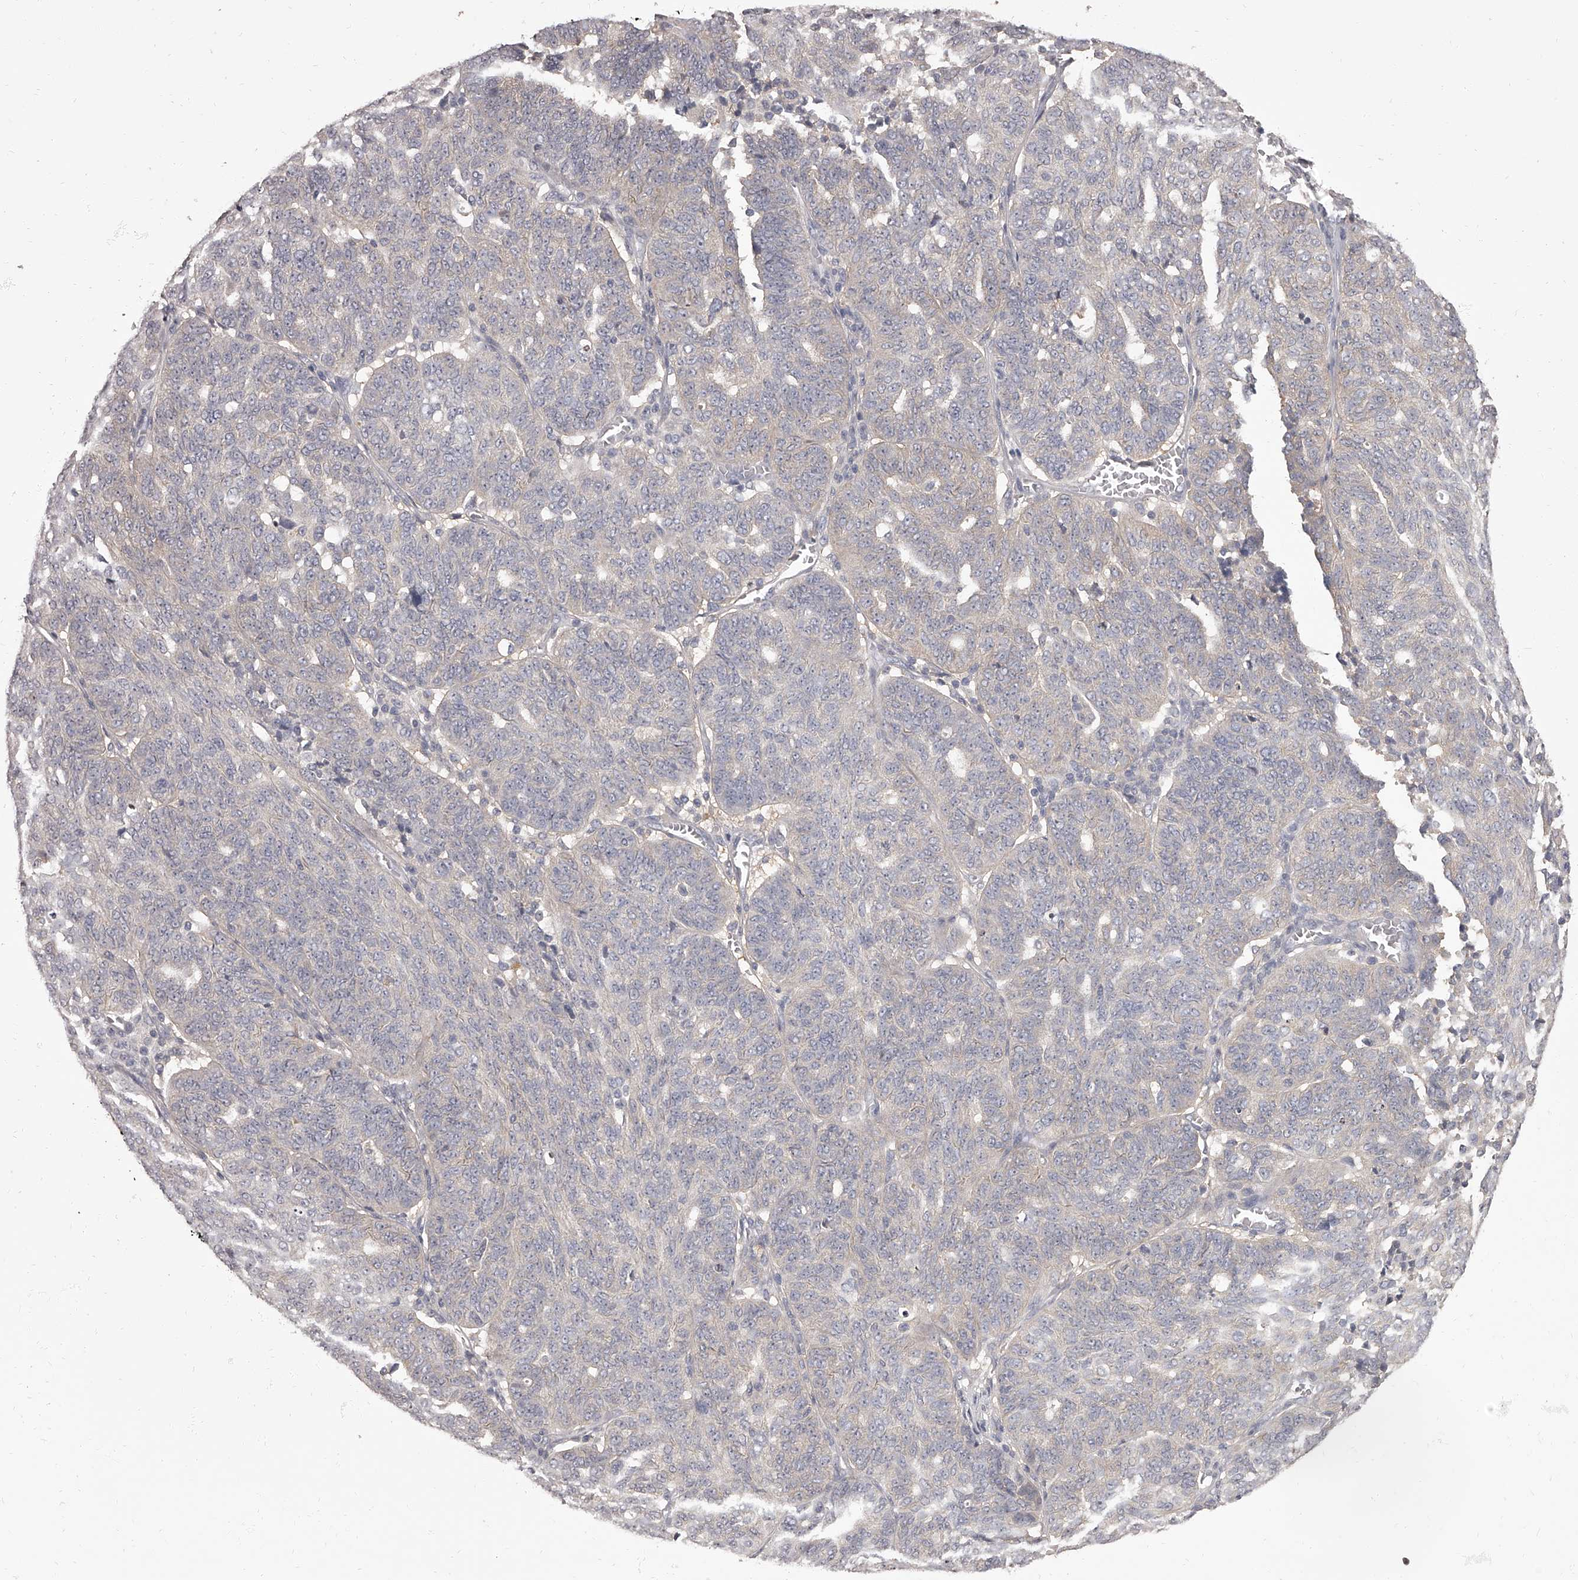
{"staining": {"intensity": "negative", "quantity": "none", "location": "none"}, "tissue": "ovarian cancer", "cell_type": "Tumor cells", "image_type": "cancer", "snomed": [{"axis": "morphology", "description": "Cystadenocarcinoma, serous, NOS"}, {"axis": "topography", "description": "Ovary"}], "caption": "IHC photomicrograph of neoplastic tissue: human serous cystadenocarcinoma (ovarian) stained with DAB (3,3'-diaminobenzidine) exhibits no significant protein expression in tumor cells.", "gene": "APEH", "patient": {"sex": "female", "age": 59}}